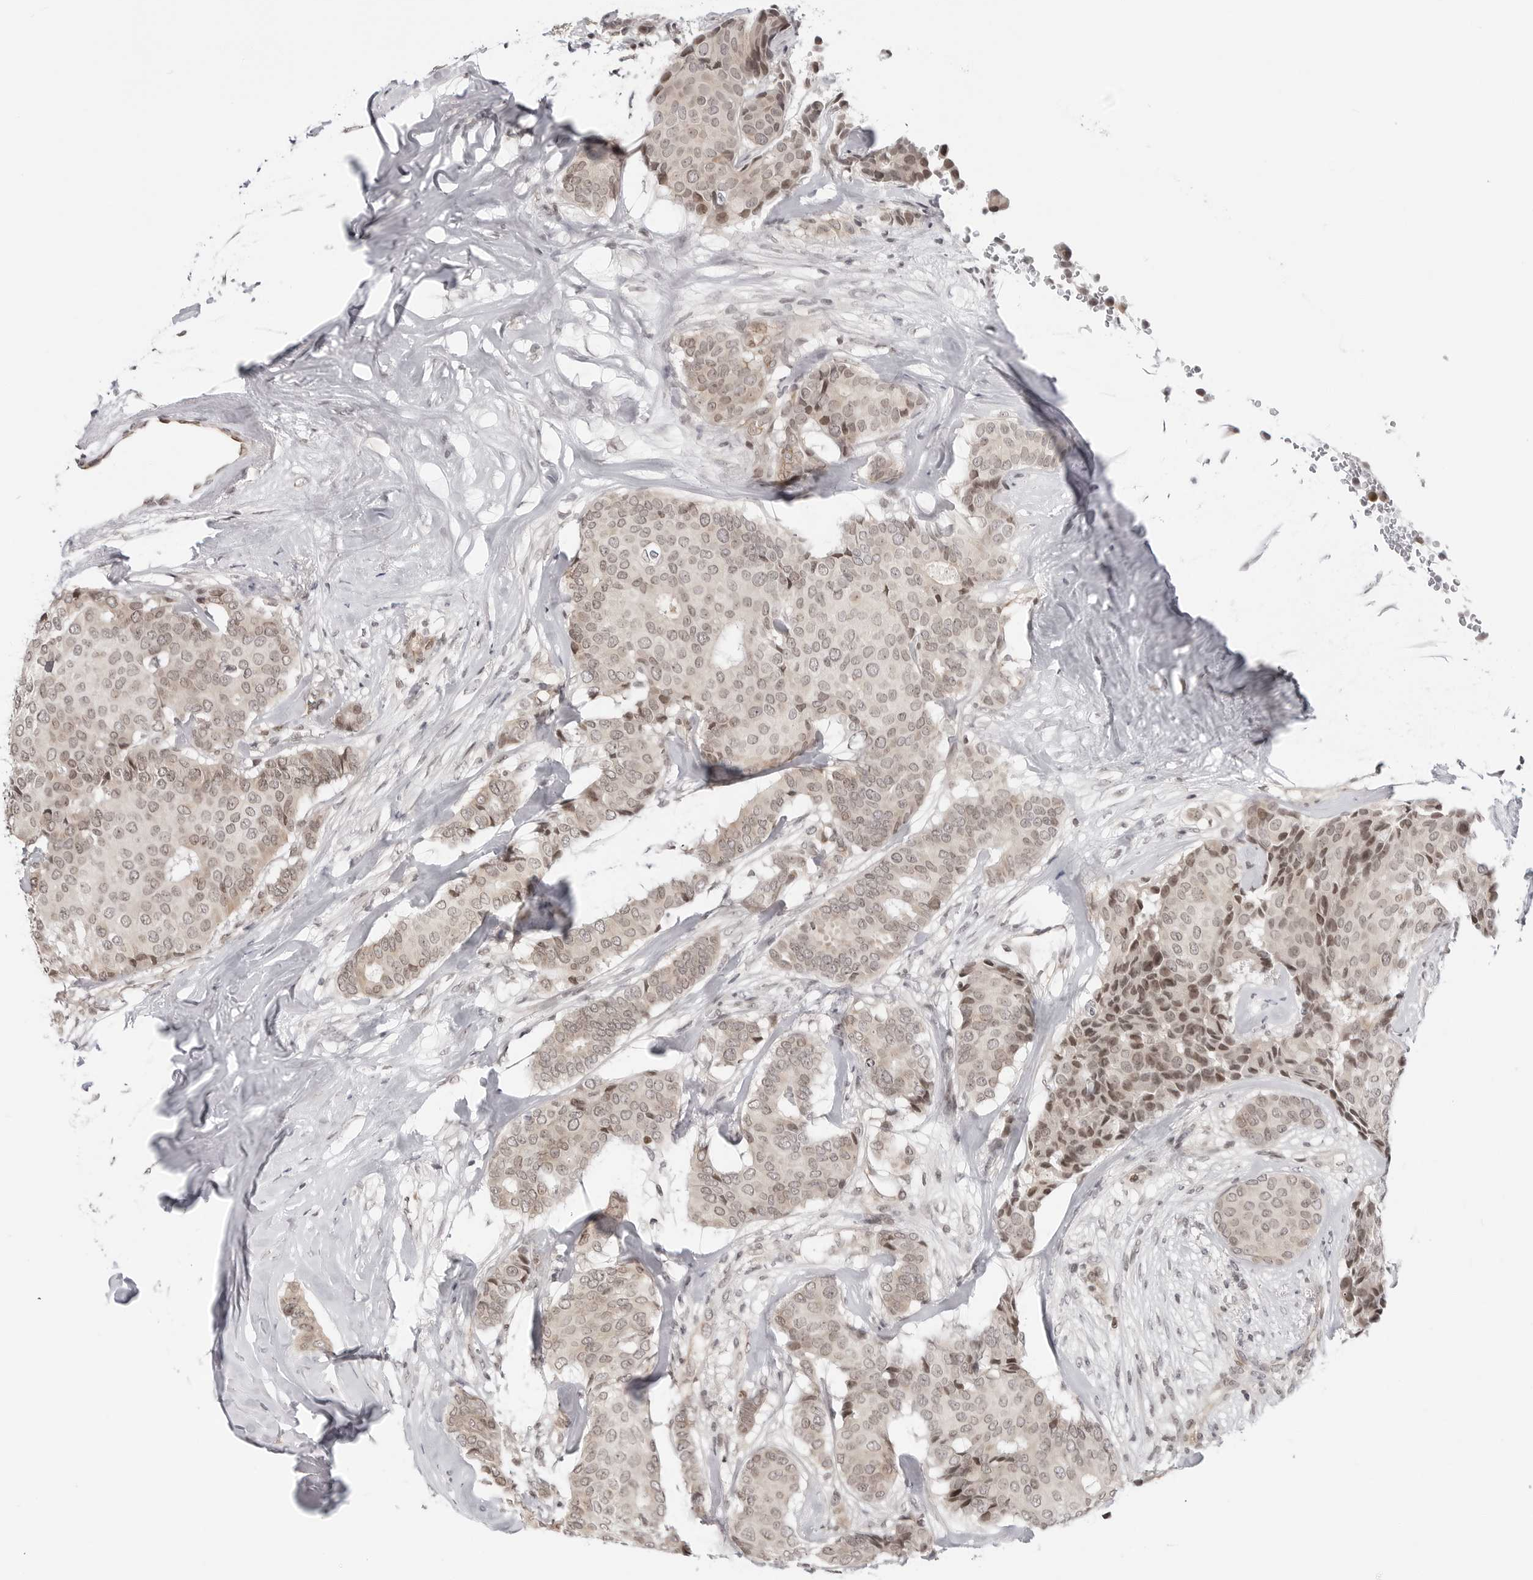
{"staining": {"intensity": "weak", "quantity": ">75%", "location": "nuclear"}, "tissue": "breast cancer", "cell_type": "Tumor cells", "image_type": "cancer", "snomed": [{"axis": "morphology", "description": "Duct carcinoma"}, {"axis": "topography", "description": "Breast"}], "caption": "Immunohistochemical staining of human breast intraductal carcinoma displays low levels of weak nuclear protein expression in about >75% of tumor cells.", "gene": "C8orf33", "patient": {"sex": "female", "age": 75}}